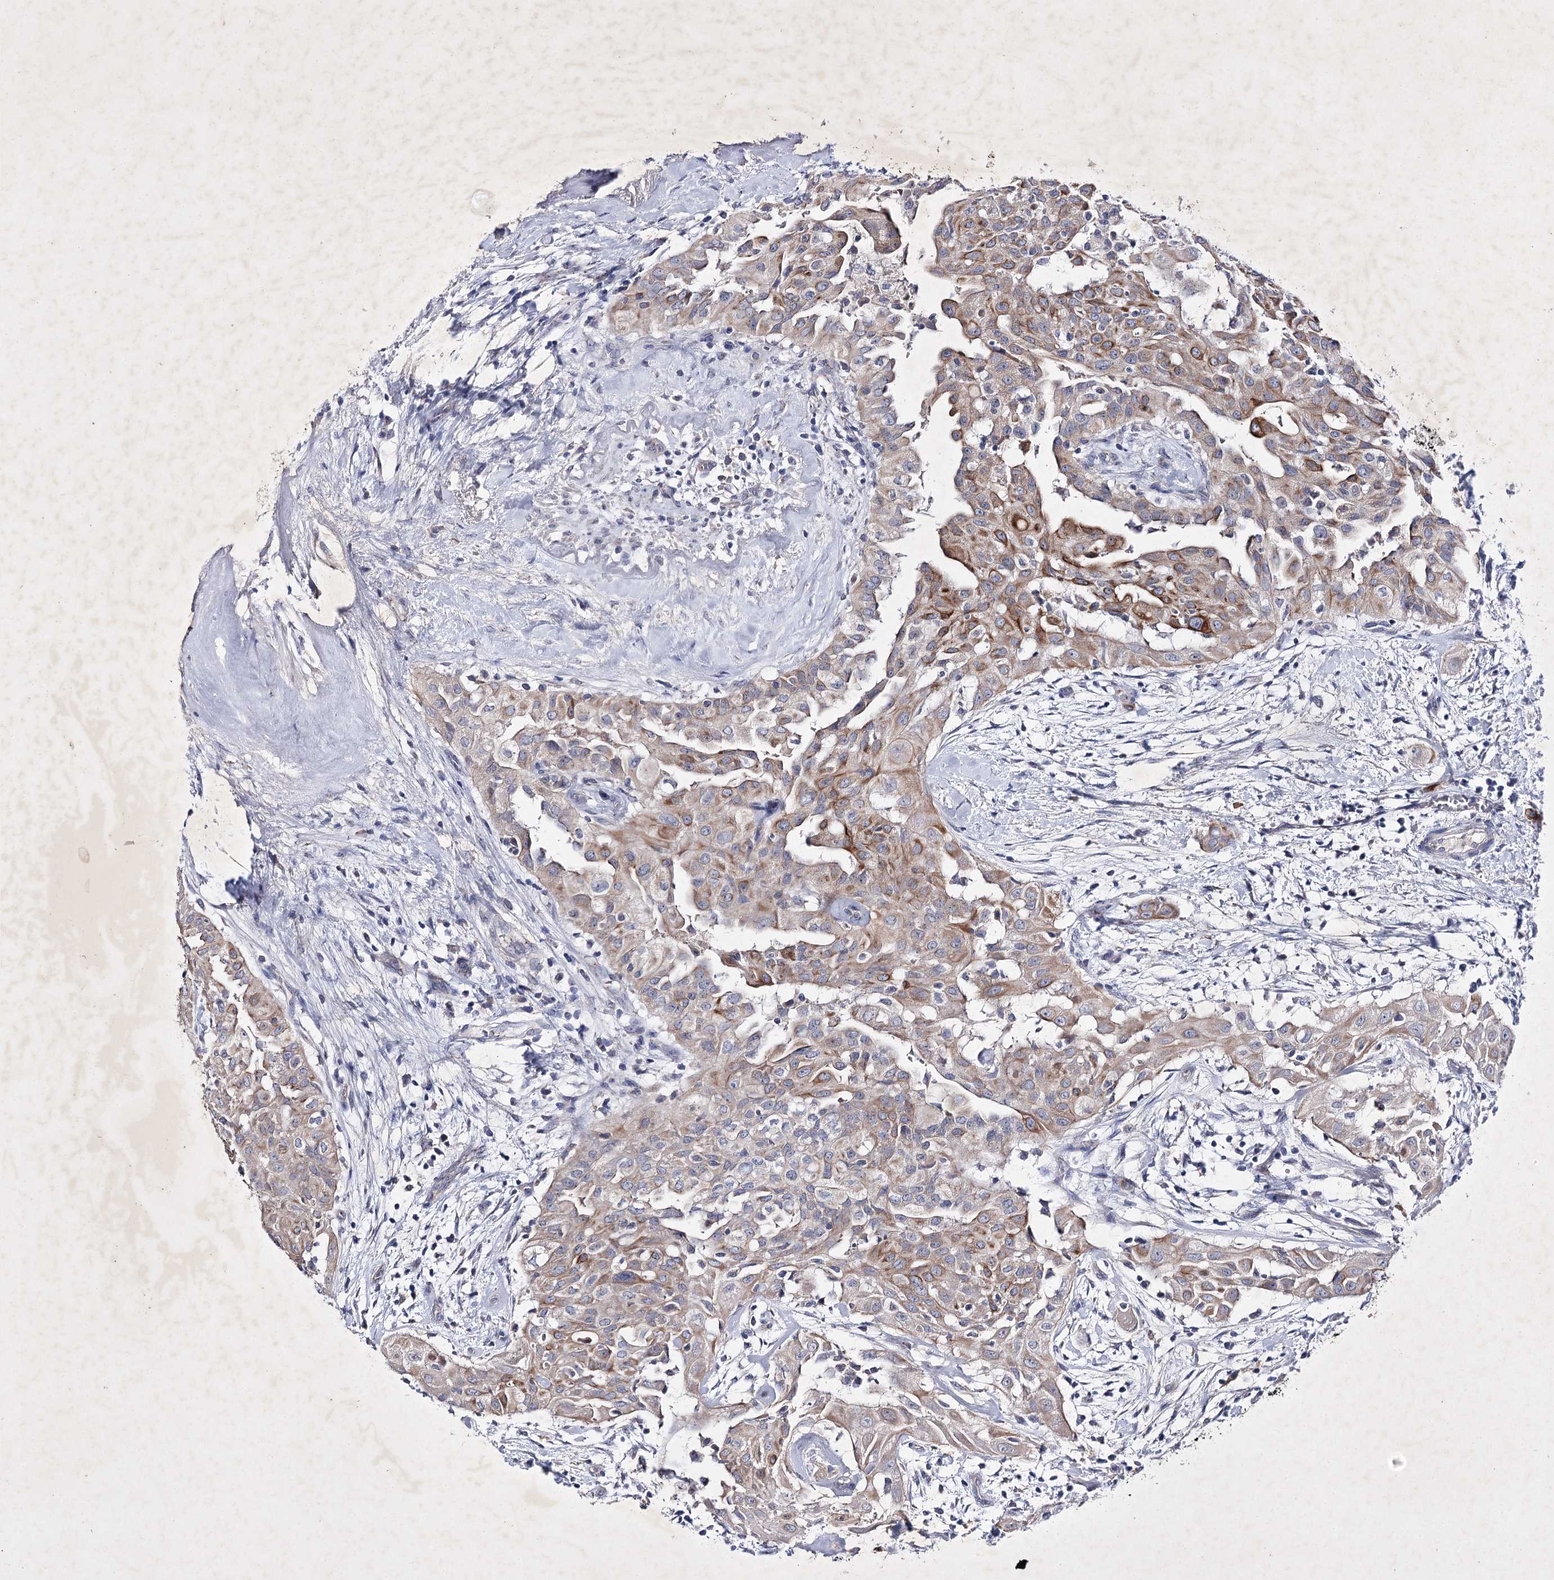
{"staining": {"intensity": "moderate", "quantity": "25%-75%", "location": "cytoplasmic/membranous"}, "tissue": "thyroid cancer", "cell_type": "Tumor cells", "image_type": "cancer", "snomed": [{"axis": "morphology", "description": "Papillary adenocarcinoma, NOS"}, {"axis": "topography", "description": "Thyroid gland"}], "caption": "Immunohistochemical staining of human thyroid cancer reveals medium levels of moderate cytoplasmic/membranous protein expression in about 25%-75% of tumor cells.", "gene": "COX15", "patient": {"sex": "female", "age": 59}}